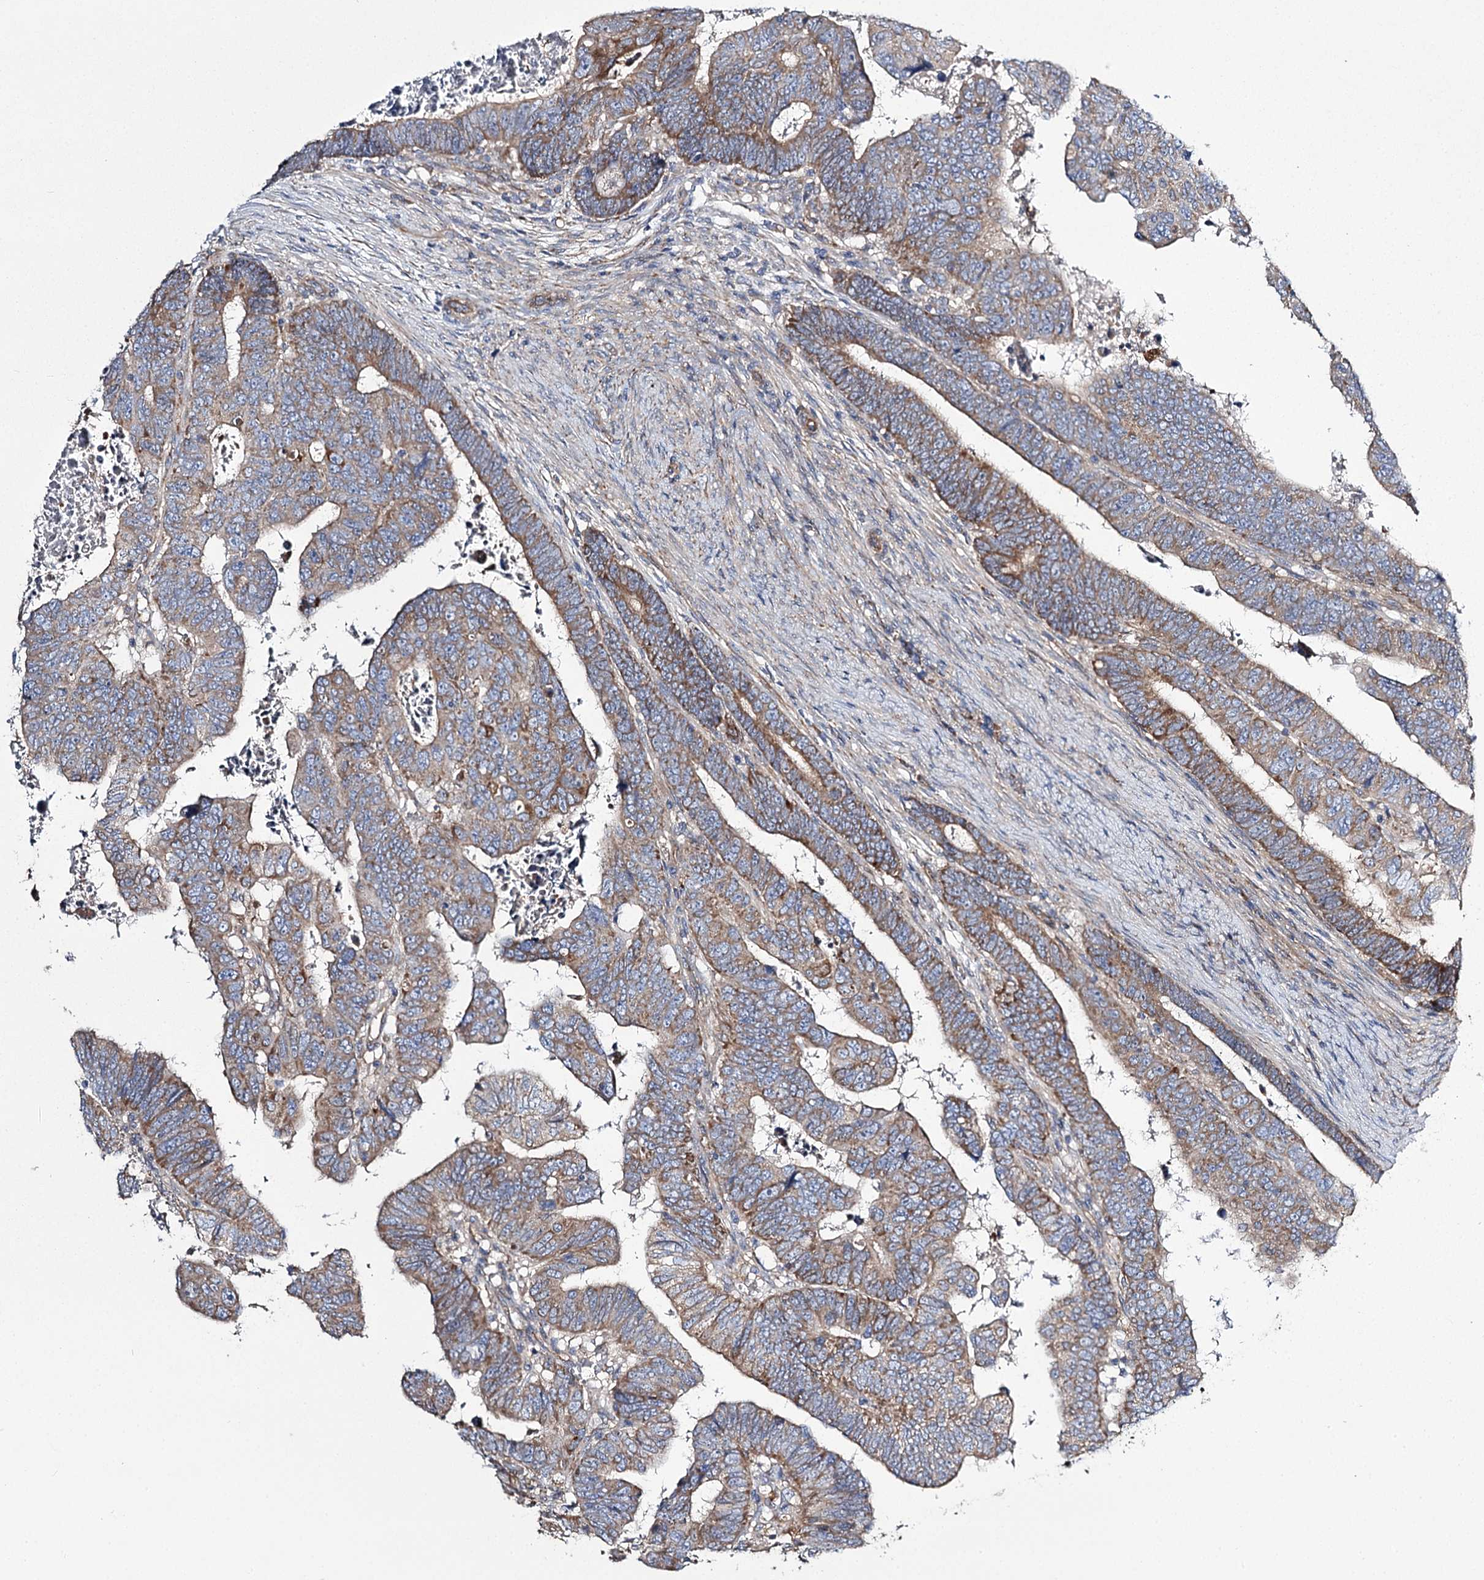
{"staining": {"intensity": "moderate", "quantity": ">75%", "location": "cytoplasmic/membranous"}, "tissue": "colorectal cancer", "cell_type": "Tumor cells", "image_type": "cancer", "snomed": [{"axis": "morphology", "description": "Normal tissue, NOS"}, {"axis": "morphology", "description": "Adenocarcinoma, NOS"}, {"axis": "topography", "description": "Rectum"}], "caption": "Human colorectal cancer (adenocarcinoma) stained for a protein (brown) exhibits moderate cytoplasmic/membranous positive staining in approximately >75% of tumor cells.", "gene": "RMDN2", "patient": {"sex": "female", "age": 65}}